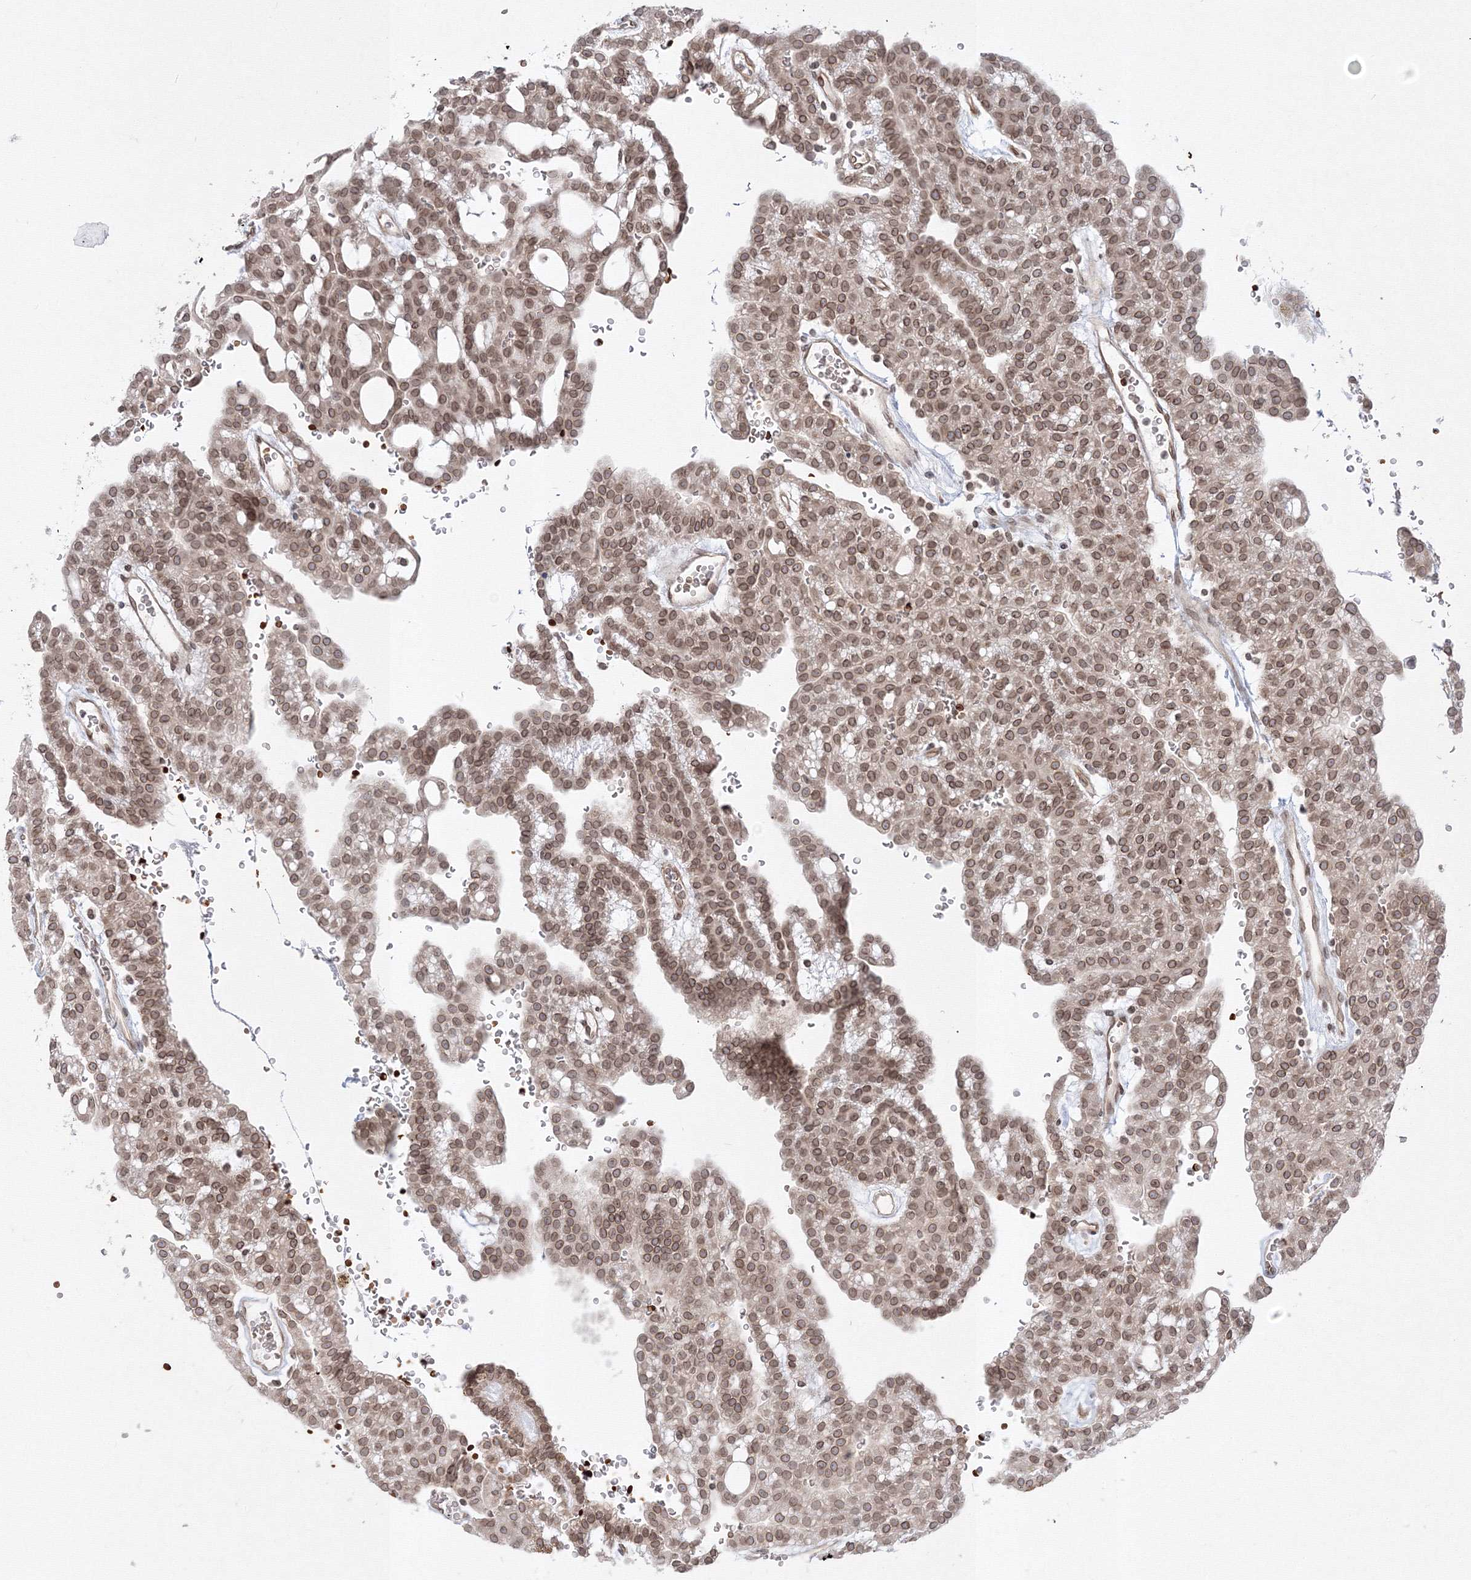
{"staining": {"intensity": "moderate", "quantity": ">75%", "location": "cytoplasmic/membranous,nuclear"}, "tissue": "renal cancer", "cell_type": "Tumor cells", "image_type": "cancer", "snomed": [{"axis": "morphology", "description": "Adenocarcinoma, NOS"}, {"axis": "topography", "description": "Kidney"}], "caption": "Immunohistochemistry (IHC) photomicrograph of neoplastic tissue: adenocarcinoma (renal) stained using immunohistochemistry displays medium levels of moderate protein expression localized specifically in the cytoplasmic/membranous and nuclear of tumor cells, appearing as a cytoplasmic/membranous and nuclear brown color.", "gene": "DNAJB2", "patient": {"sex": "male", "age": 63}}